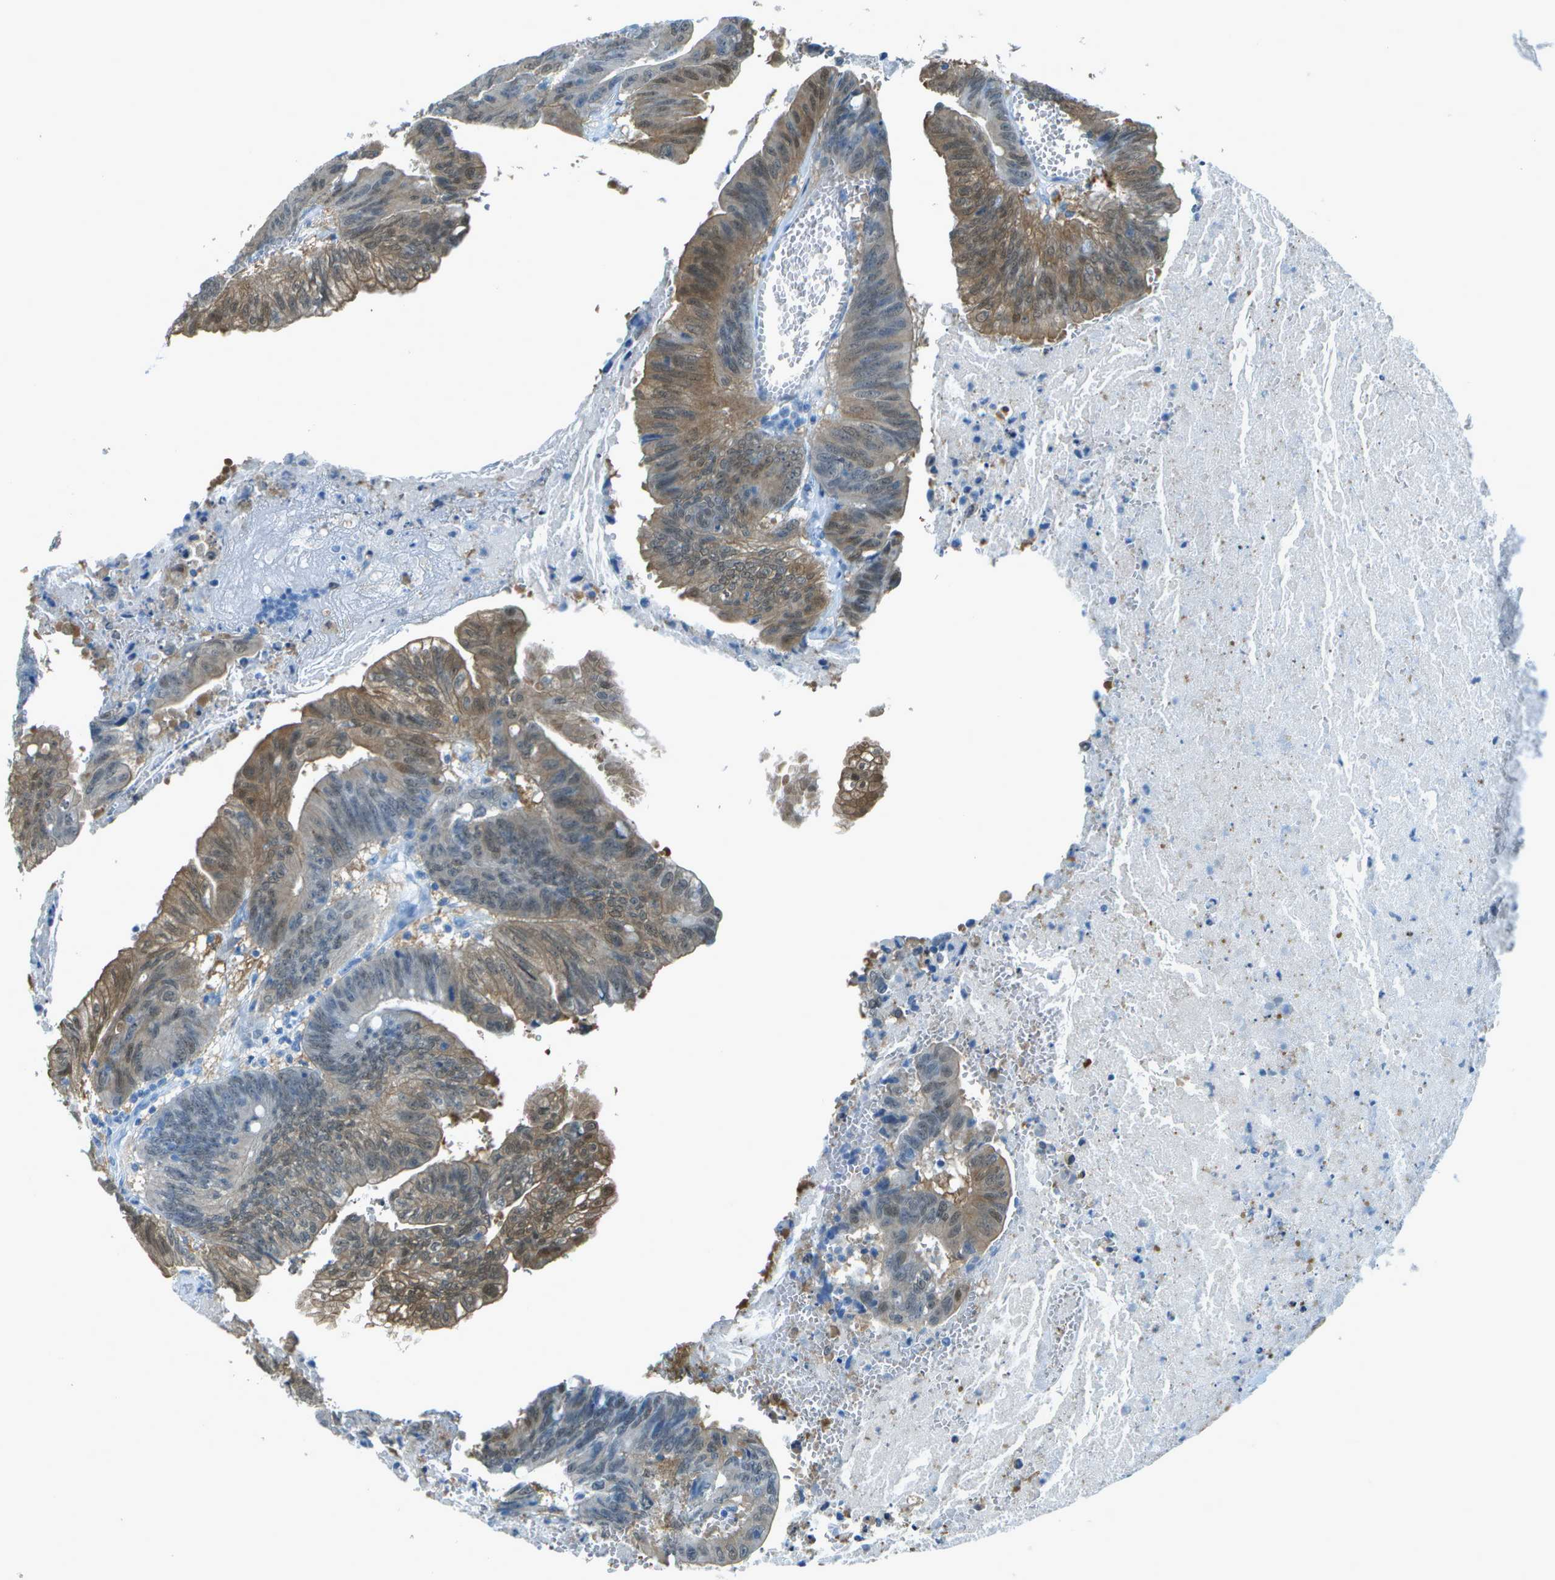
{"staining": {"intensity": "weak", "quantity": "25%-75%", "location": "cytoplasmic/membranous,nuclear"}, "tissue": "colorectal cancer", "cell_type": "Tumor cells", "image_type": "cancer", "snomed": [{"axis": "morphology", "description": "Adenocarcinoma, NOS"}, {"axis": "topography", "description": "Colon"}], "caption": "Colorectal cancer stained with a protein marker shows weak staining in tumor cells.", "gene": "ASL", "patient": {"sex": "male", "age": 45}}